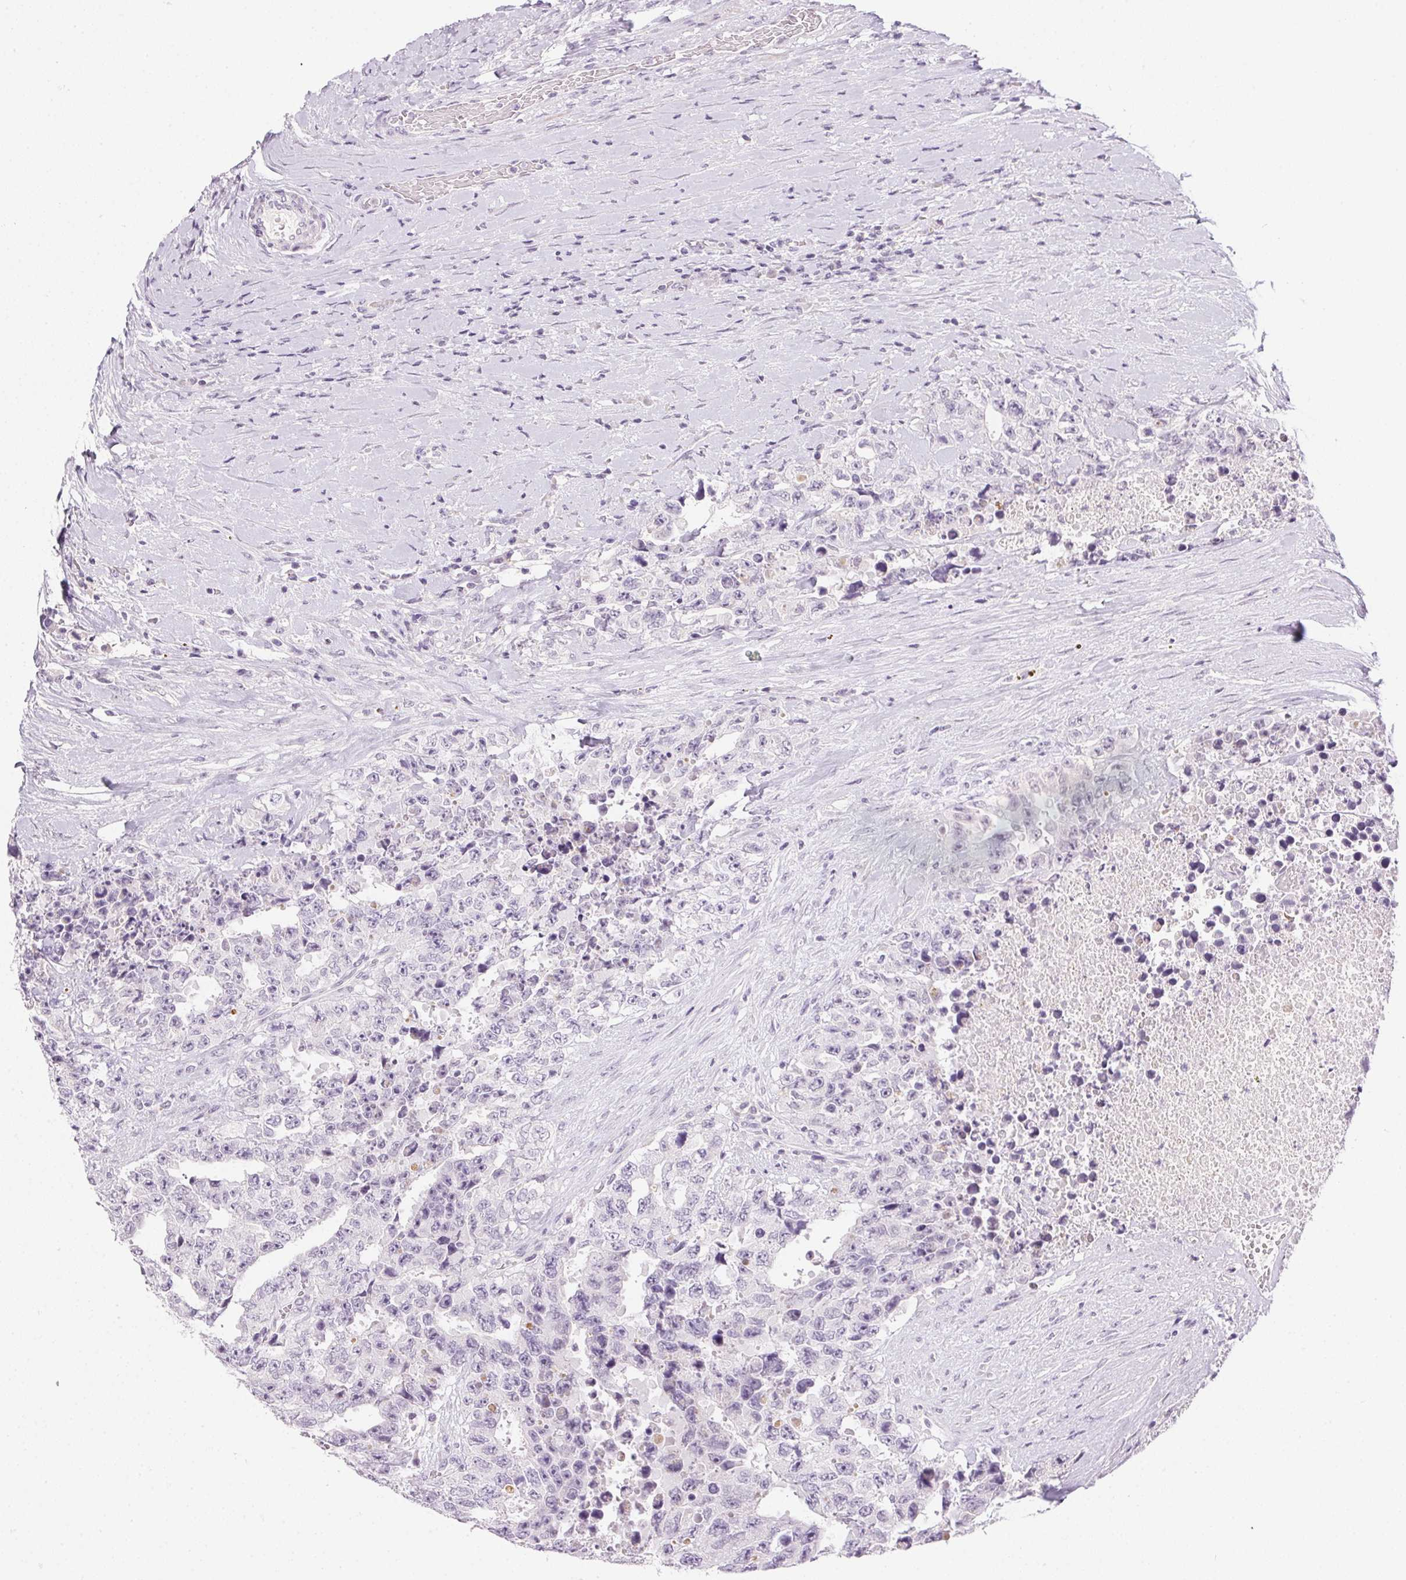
{"staining": {"intensity": "negative", "quantity": "none", "location": "none"}, "tissue": "testis cancer", "cell_type": "Tumor cells", "image_type": "cancer", "snomed": [{"axis": "morphology", "description": "Carcinoma, Embryonal, NOS"}, {"axis": "topography", "description": "Testis"}], "caption": "A high-resolution micrograph shows immunohistochemistry (IHC) staining of testis embryonal carcinoma, which reveals no significant staining in tumor cells.", "gene": "GSDMC", "patient": {"sex": "male", "age": 24}}